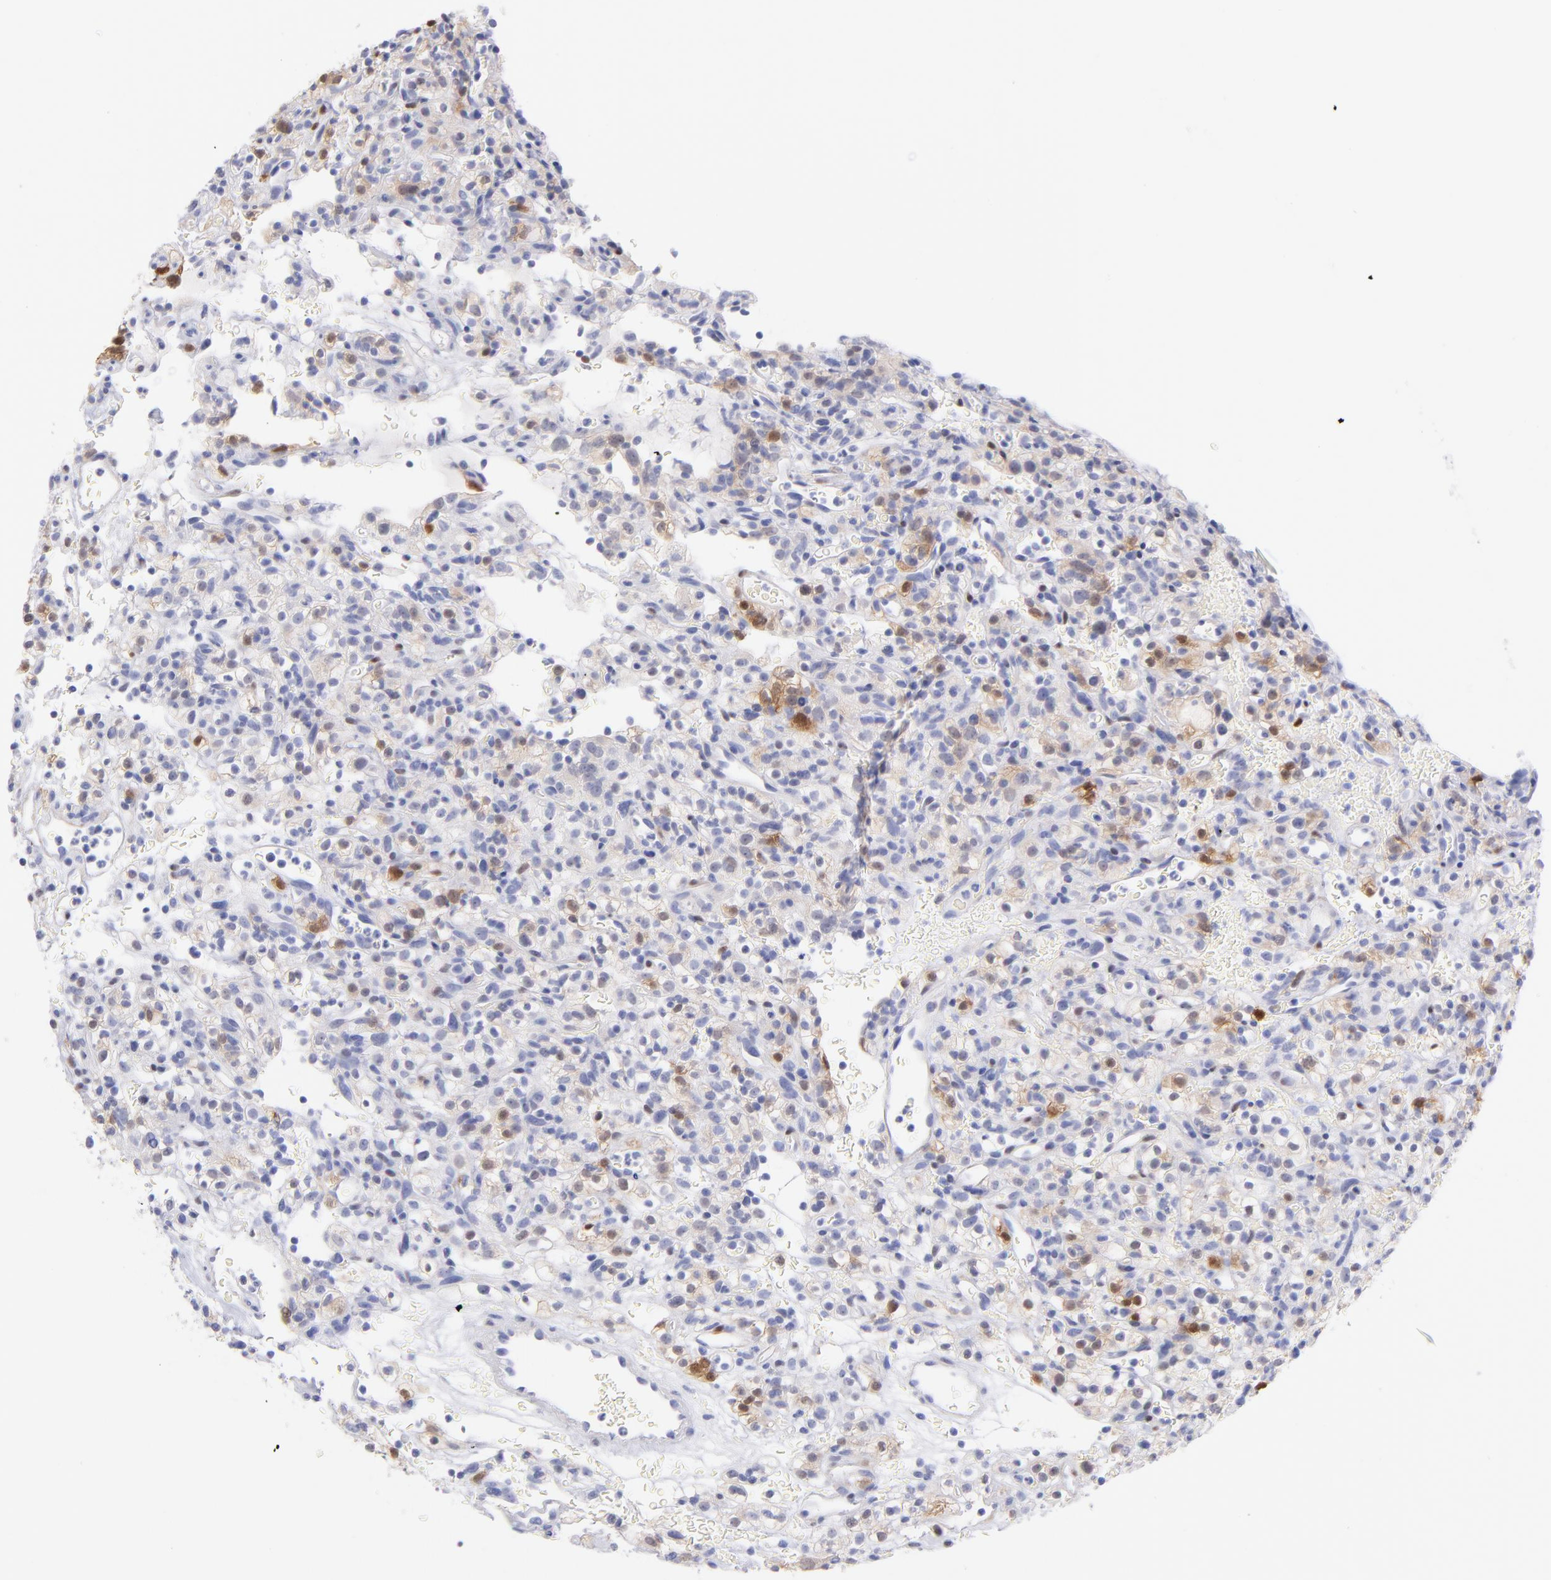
{"staining": {"intensity": "moderate", "quantity": "25%-75%", "location": "cytoplasmic/membranous,nuclear"}, "tissue": "renal cancer", "cell_type": "Tumor cells", "image_type": "cancer", "snomed": [{"axis": "morphology", "description": "Normal tissue, NOS"}, {"axis": "morphology", "description": "Adenocarcinoma, NOS"}, {"axis": "topography", "description": "Kidney"}], "caption": "Moderate cytoplasmic/membranous and nuclear positivity is seen in approximately 25%-75% of tumor cells in renal cancer.", "gene": "SCGN", "patient": {"sex": "female", "age": 72}}